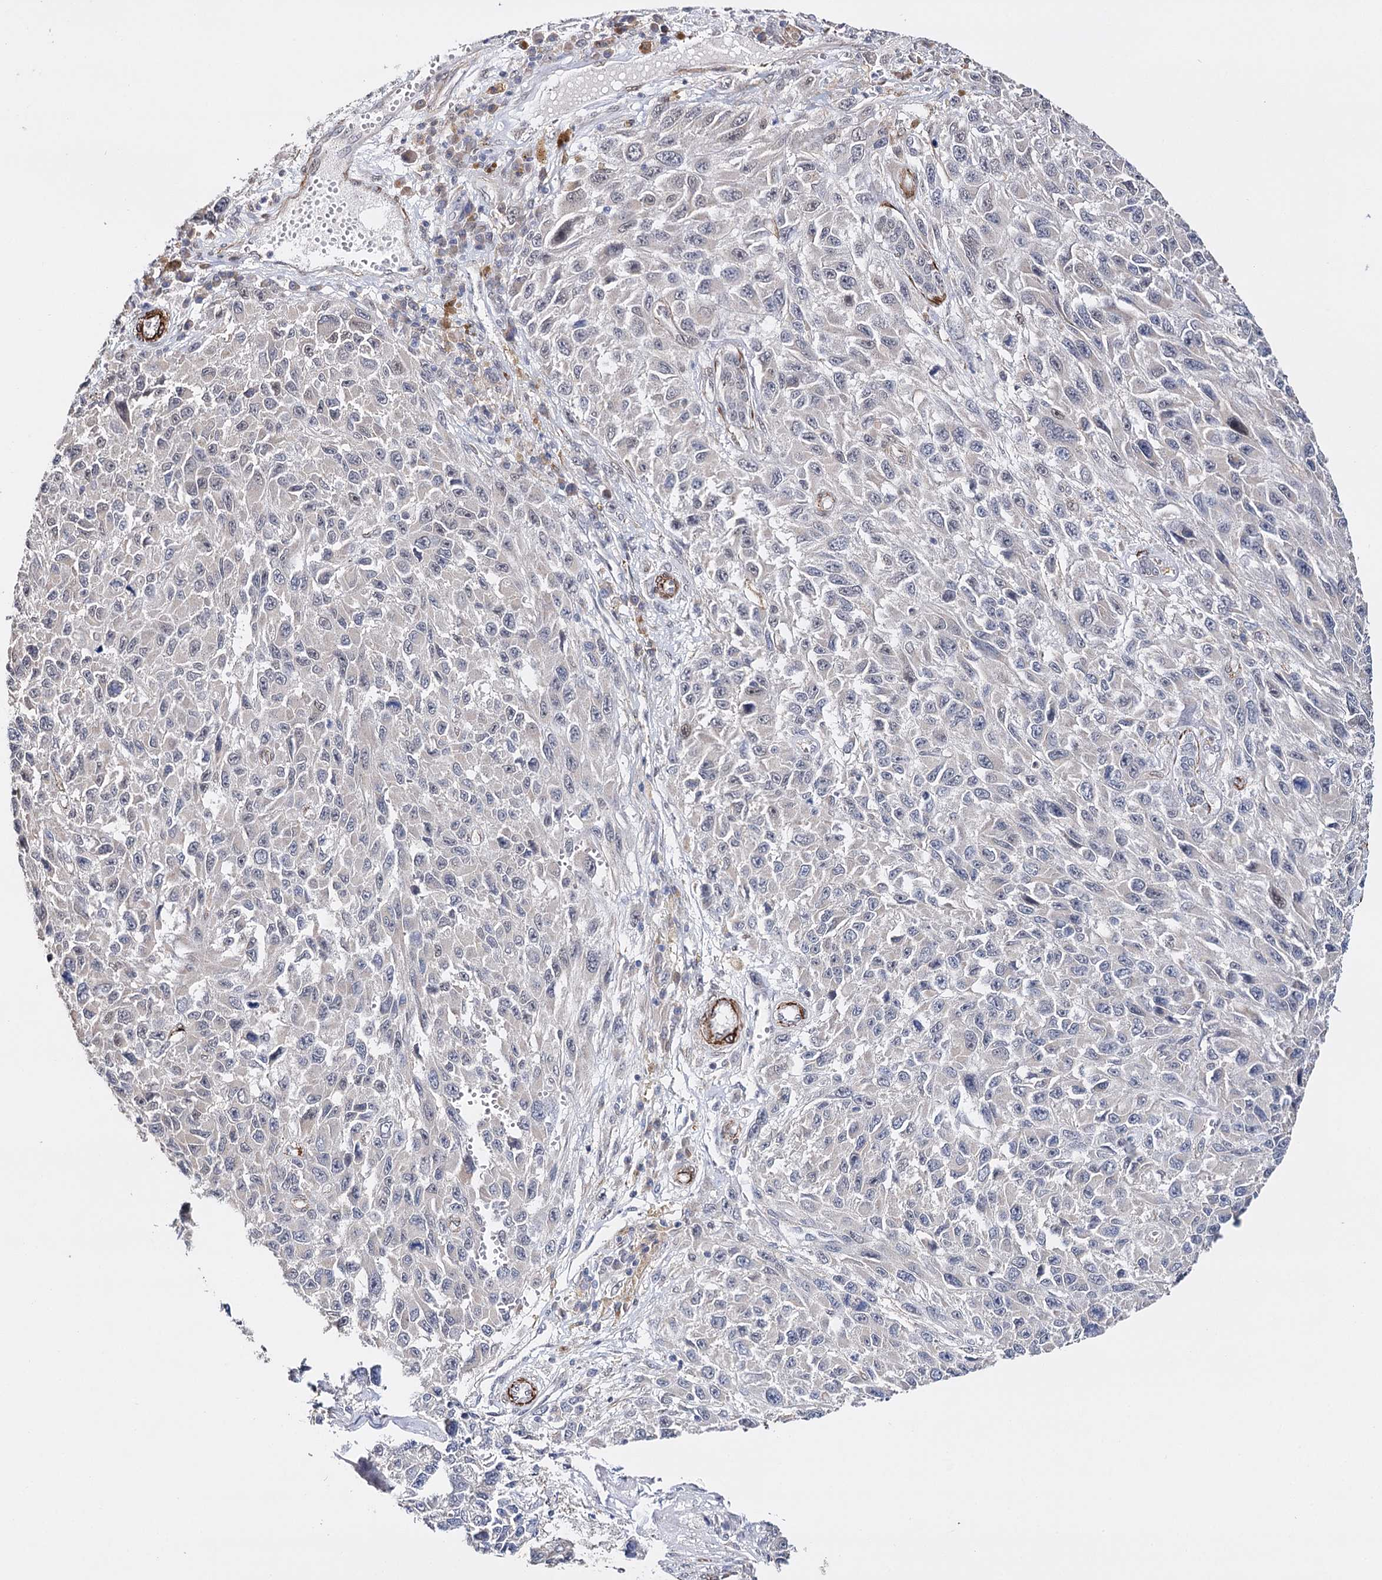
{"staining": {"intensity": "negative", "quantity": "none", "location": "none"}, "tissue": "melanoma", "cell_type": "Tumor cells", "image_type": "cancer", "snomed": [{"axis": "morphology", "description": "Normal tissue, NOS"}, {"axis": "morphology", "description": "Malignant melanoma, NOS"}, {"axis": "topography", "description": "Skin"}], "caption": "Immunohistochemistry (IHC) of melanoma demonstrates no positivity in tumor cells.", "gene": "CFAP46", "patient": {"sex": "female", "age": 96}}